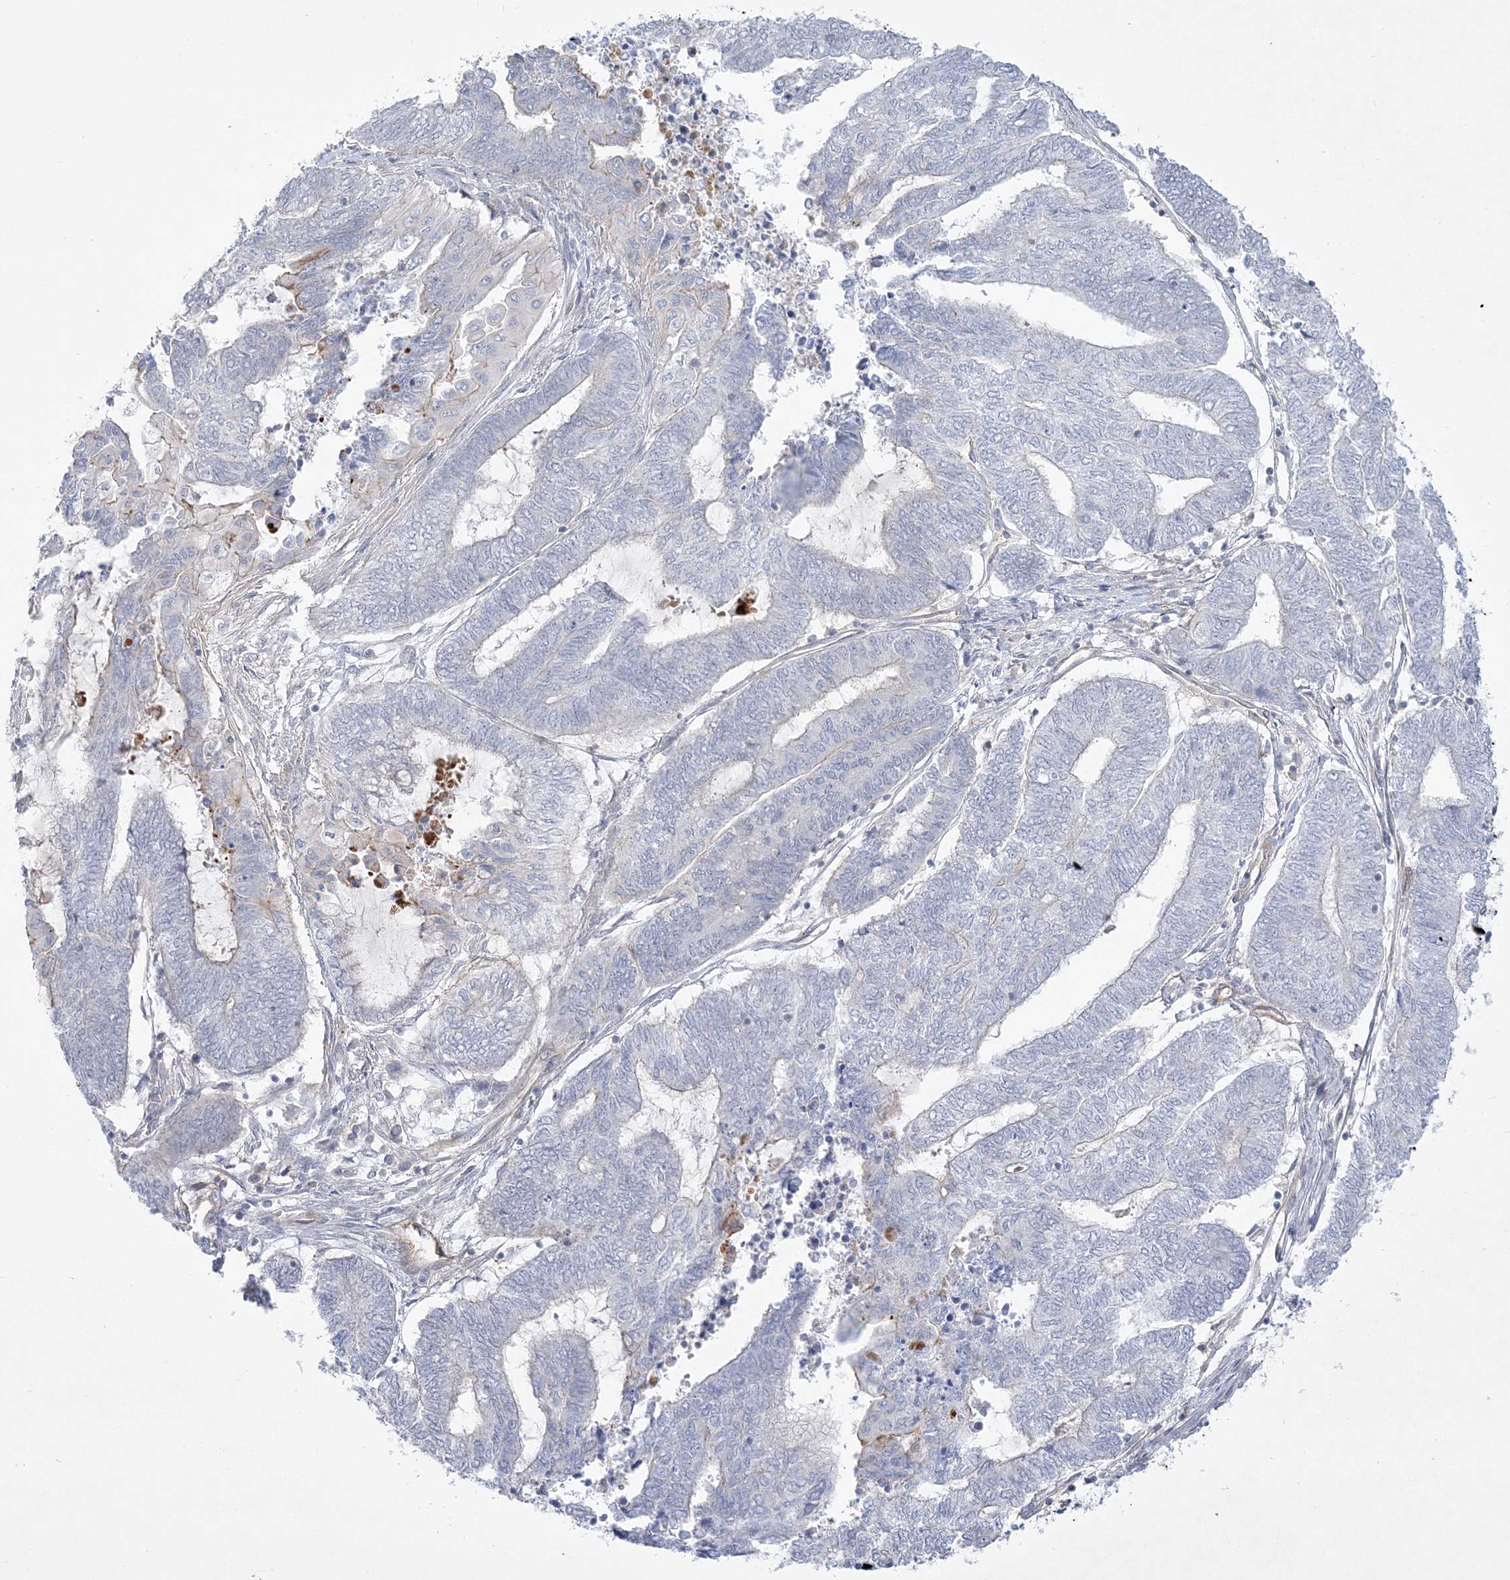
{"staining": {"intensity": "negative", "quantity": "none", "location": "none"}, "tissue": "endometrial cancer", "cell_type": "Tumor cells", "image_type": "cancer", "snomed": [{"axis": "morphology", "description": "Adenocarcinoma, NOS"}, {"axis": "topography", "description": "Uterus"}, {"axis": "topography", "description": "Endometrium"}], "caption": "High magnification brightfield microscopy of endometrial cancer stained with DAB (brown) and counterstained with hematoxylin (blue): tumor cells show no significant staining.", "gene": "ADAMTS12", "patient": {"sex": "female", "age": 70}}